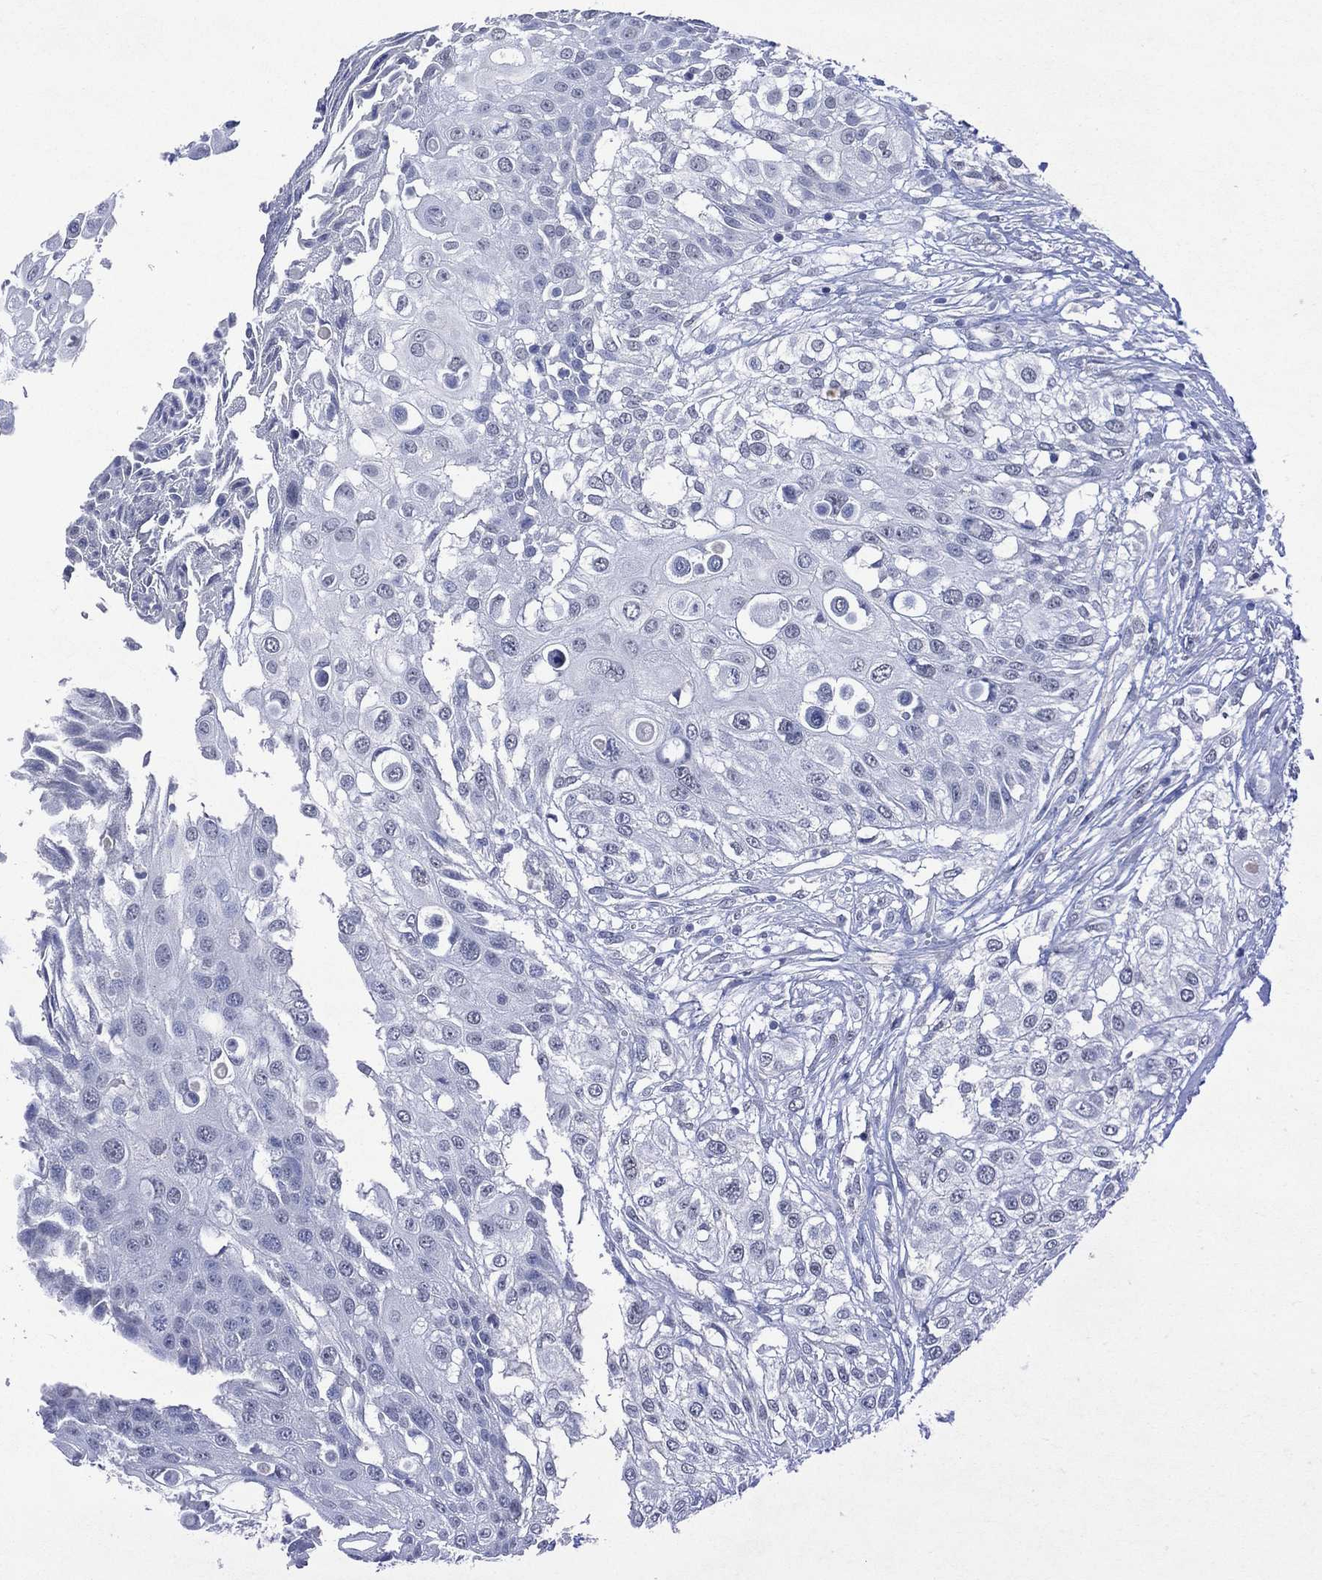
{"staining": {"intensity": "negative", "quantity": "none", "location": "none"}, "tissue": "urothelial cancer", "cell_type": "Tumor cells", "image_type": "cancer", "snomed": [{"axis": "morphology", "description": "Urothelial carcinoma, High grade"}, {"axis": "topography", "description": "Urinary bladder"}], "caption": "Image shows no protein expression in tumor cells of urothelial carcinoma (high-grade) tissue. The staining was performed using DAB to visualize the protein expression in brown, while the nuclei were stained in blue with hematoxylin (Magnification: 20x).", "gene": "ASB10", "patient": {"sex": "female", "age": 79}}